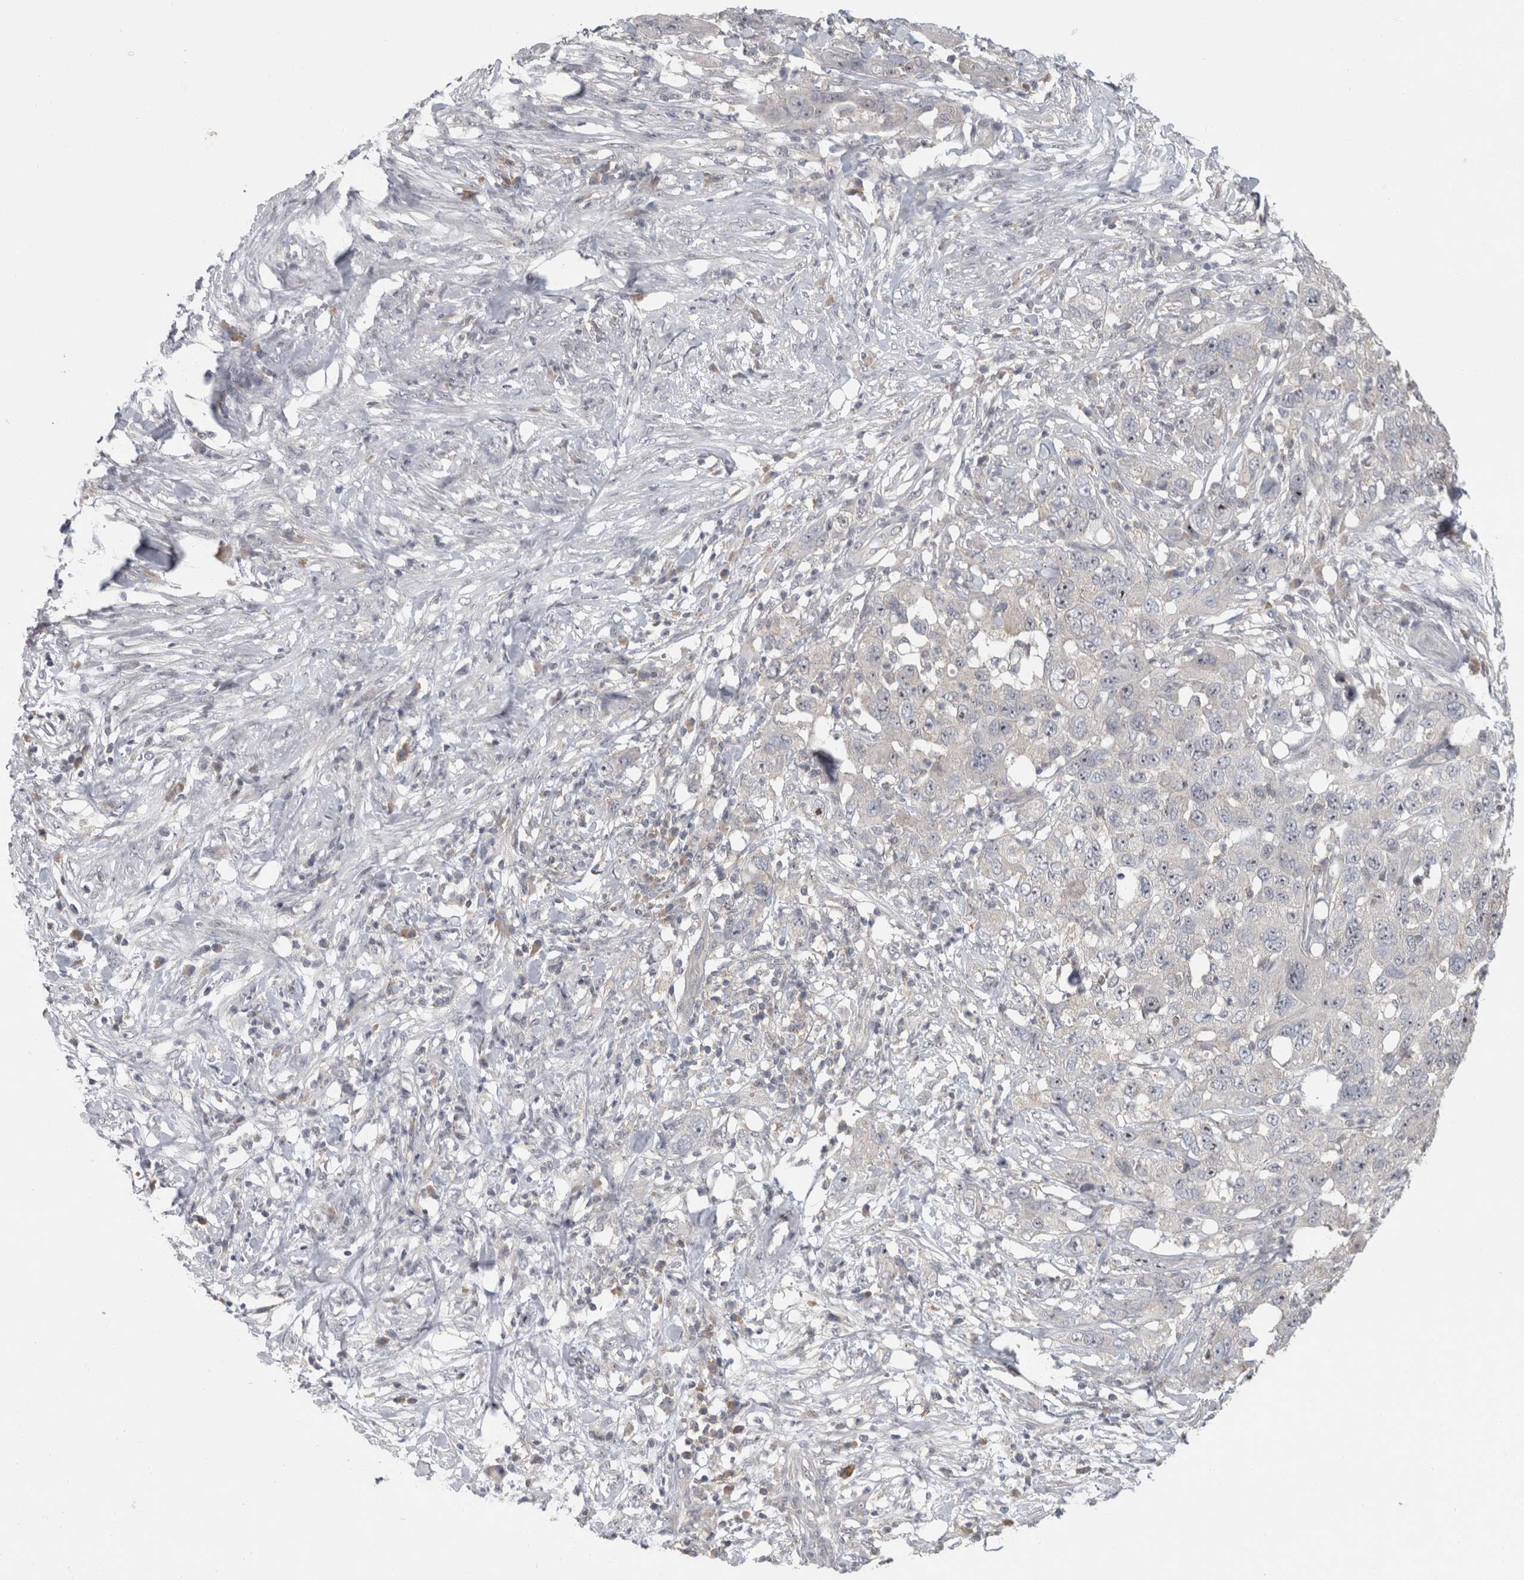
{"staining": {"intensity": "negative", "quantity": "none", "location": "none"}, "tissue": "pancreatic cancer", "cell_type": "Tumor cells", "image_type": "cancer", "snomed": [{"axis": "morphology", "description": "Adenocarcinoma, NOS"}, {"axis": "topography", "description": "Pancreas"}], "caption": "The micrograph displays no significant staining in tumor cells of pancreatic cancer.", "gene": "RBM28", "patient": {"sex": "female", "age": 78}}